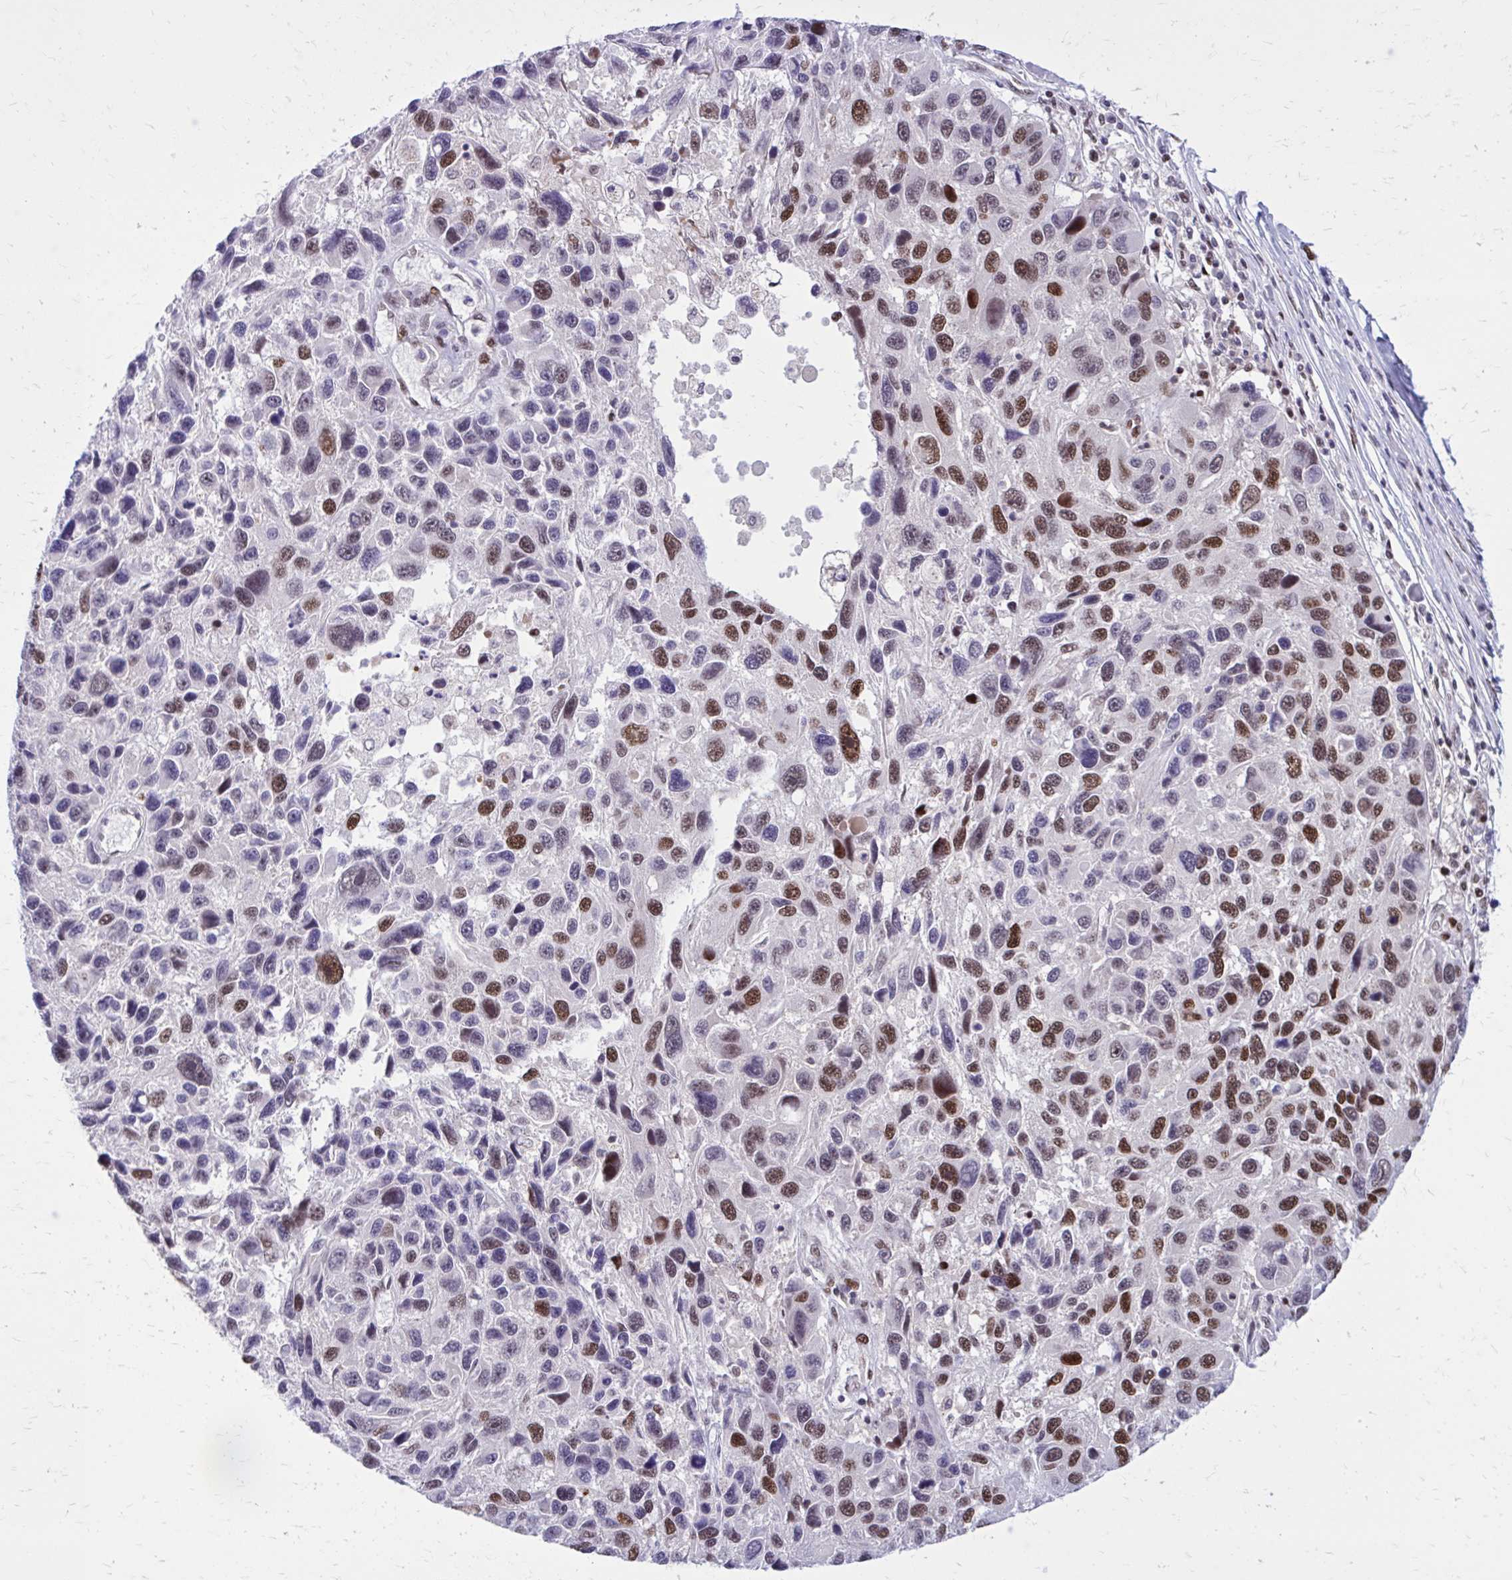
{"staining": {"intensity": "strong", "quantity": "25%-75%", "location": "nuclear"}, "tissue": "melanoma", "cell_type": "Tumor cells", "image_type": "cancer", "snomed": [{"axis": "morphology", "description": "Malignant melanoma, NOS"}, {"axis": "topography", "description": "Skin"}], "caption": "Immunohistochemical staining of human melanoma displays strong nuclear protein expression in approximately 25%-75% of tumor cells. (IHC, brightfield microscopy, high magnification).", "gene": "PSME4", "patient": {"sex": "male", "age": 53}}